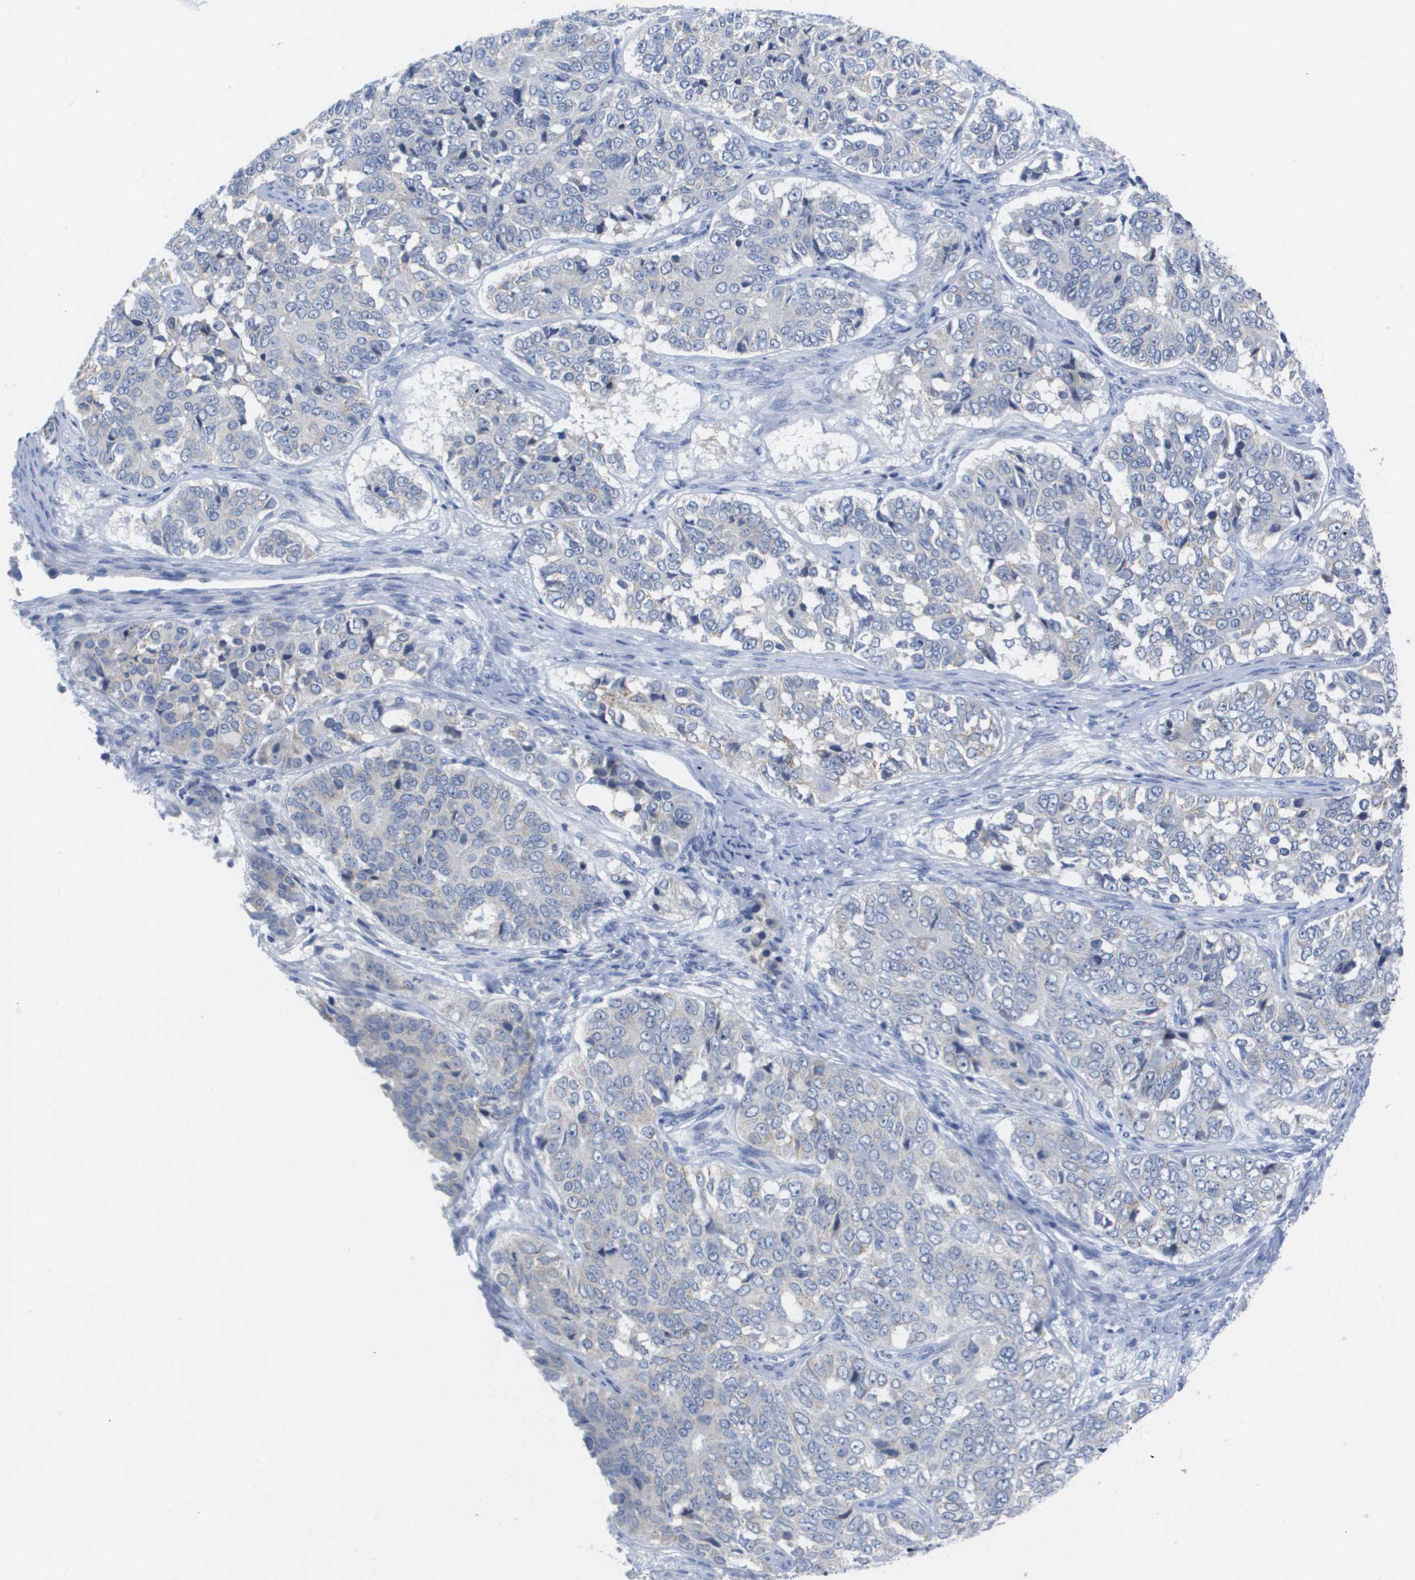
{"staining": {"intensity": "negative", "quantity": "none", "location": "none"}, "tissue": "ovarian cancer", "cell_type": "Tumor cells", "image_type": "cancer", "snomed": [{"axis": "morphology", "description": "Carcinoma, endometroid"}, {"axis": "topography", "description": "Ovary"}], "caption": "Tumor cells are negative for brown protein staining in endometroid carcinoma (ovarian).", "gene": "MS4A1", "patient": {"sex": "female", "age": 51}}